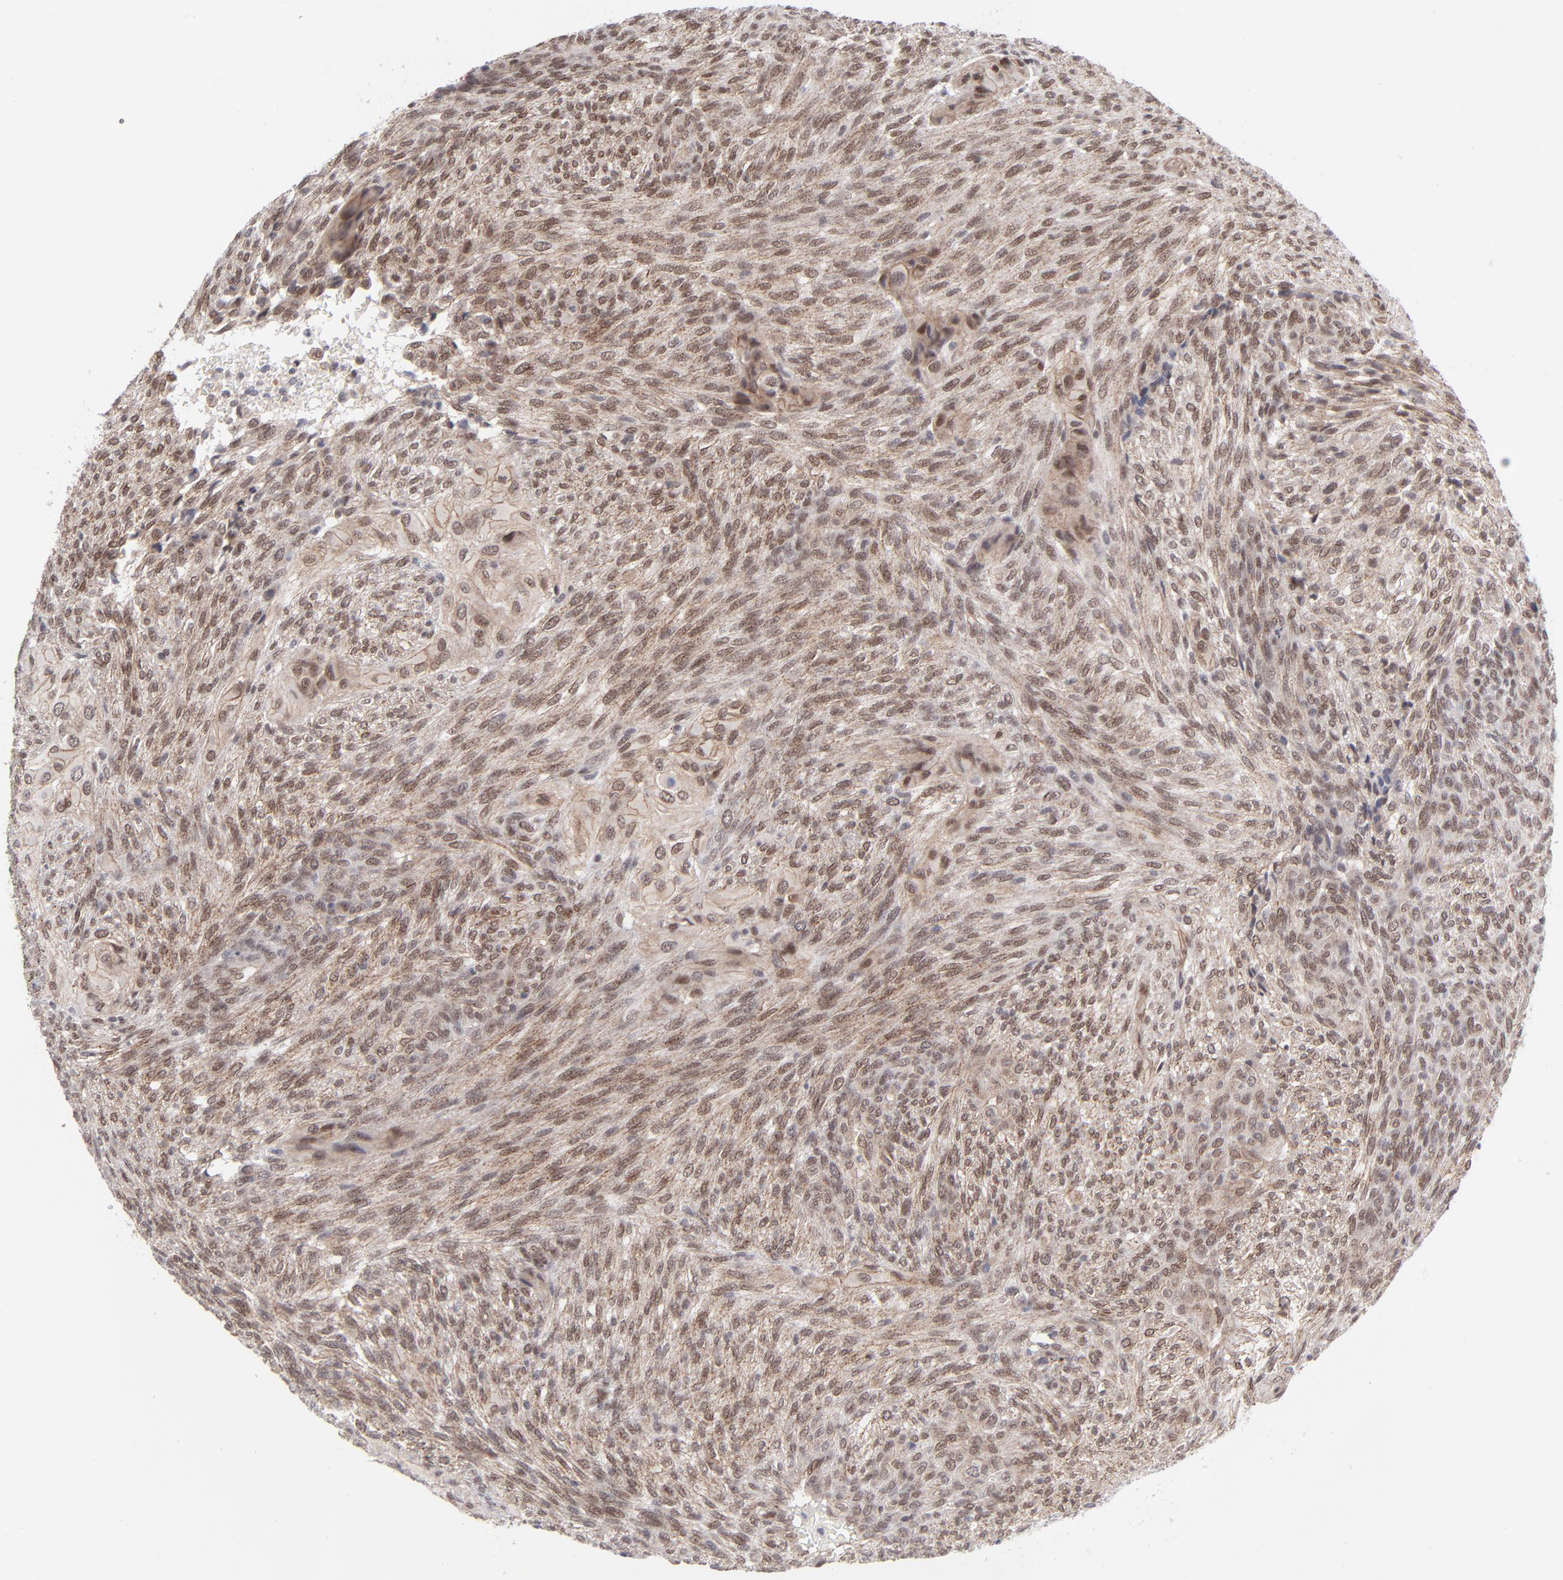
{"staining": {"intensity": "moderate", "quantity": ">75%", "location": "cytoplasmic/membranous,nuclear"}, "tissue": "glioma", "cell_type": "Tumor cells", "image_type": "cancer", "snomed": [{"axis": "morphology", "description": "Glioma, malignant, High grade"}, {"axis": "topography", "description": "Cerebral cortex"}], "caption": "Moderate cytoplasmic/membranous and nuclear staining is seen in approximately >75% of tumor cells in glioma.", "gene": "NBN", "patient": {"sex": "female", "age": 55}}